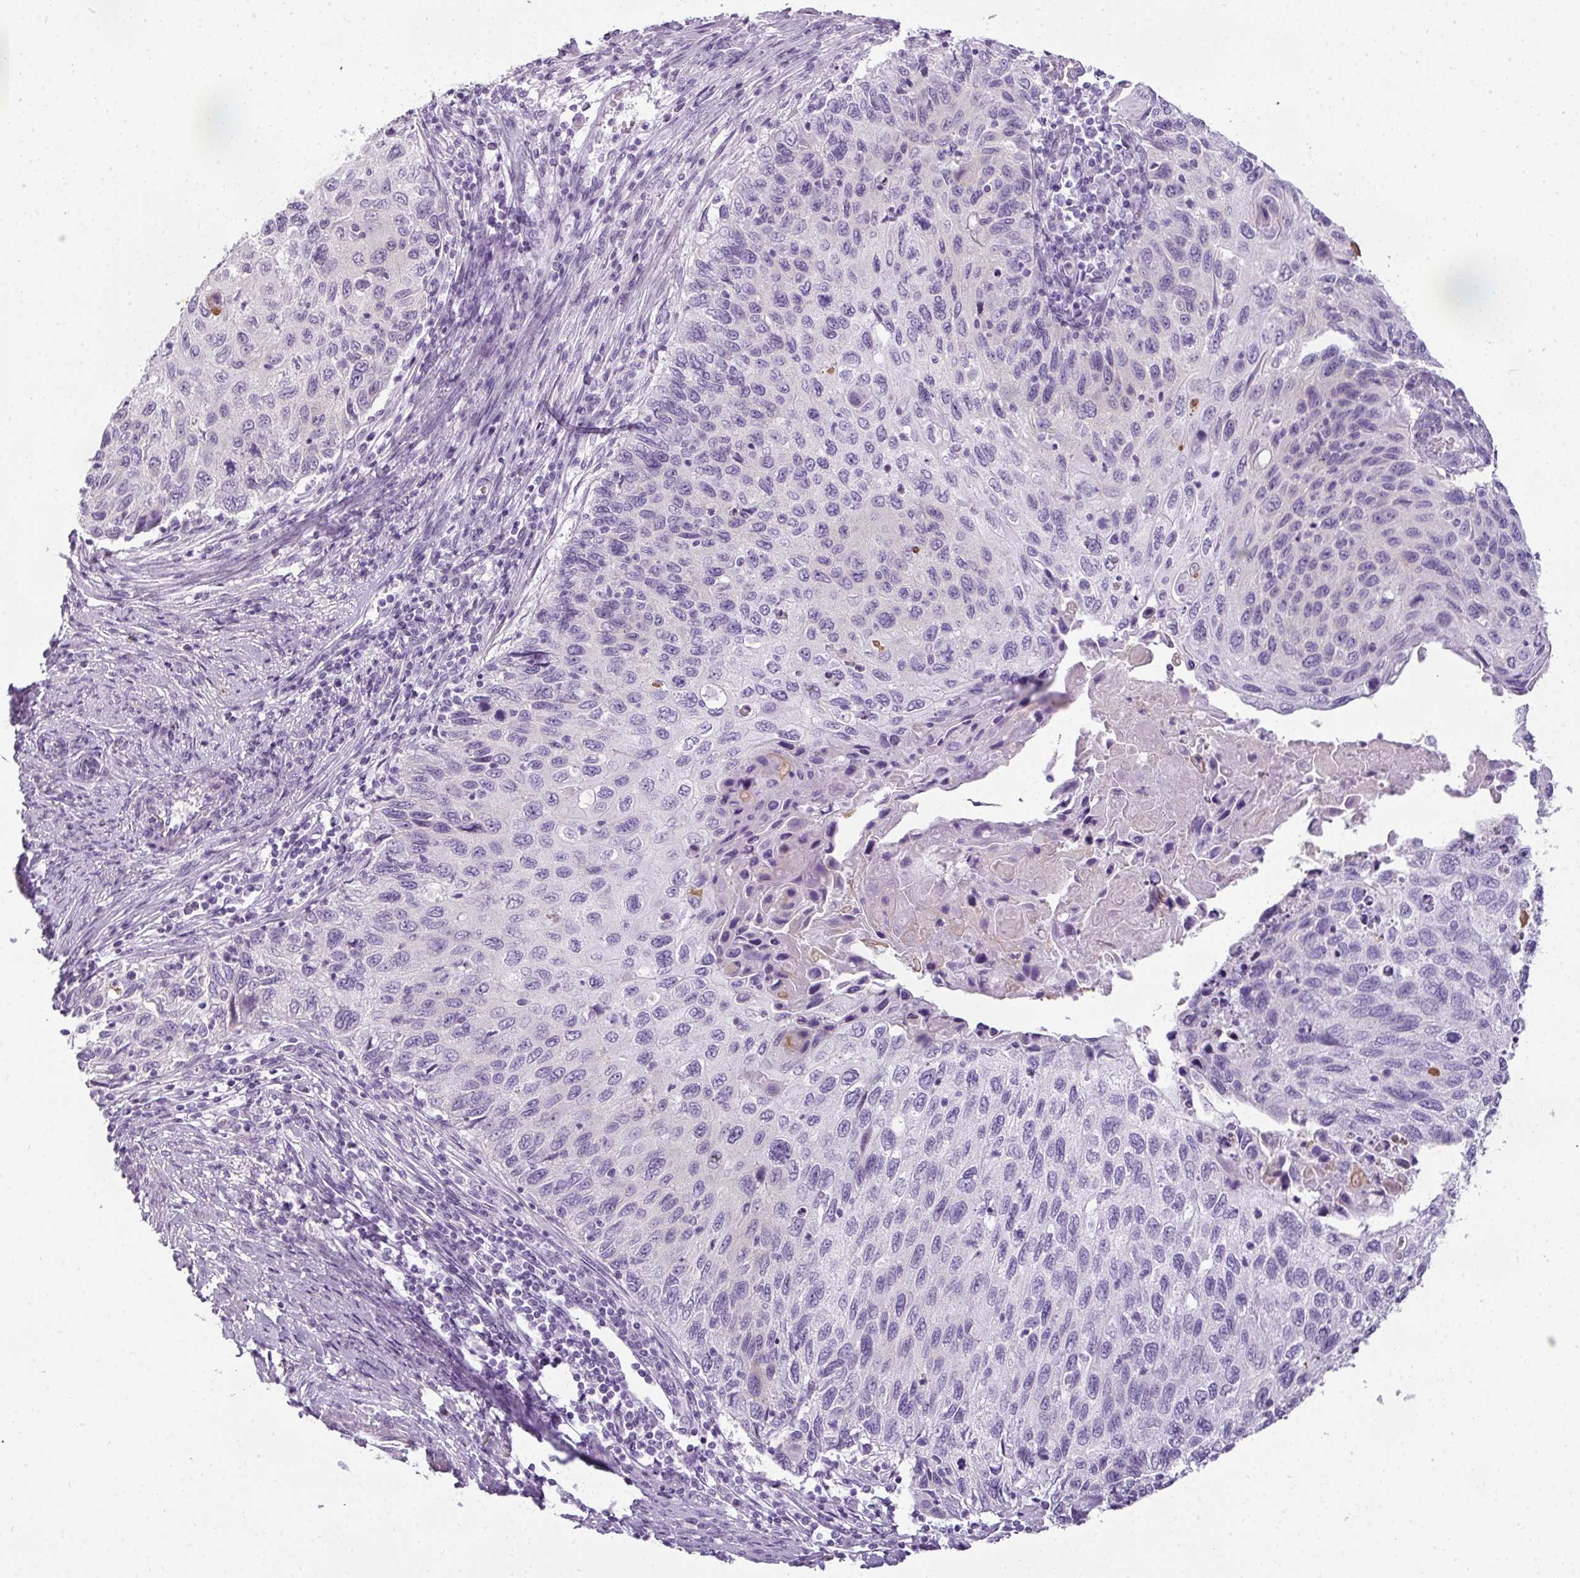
{"staining": {"intensity": "negative", "quantity": "none", "location": "none"}, "tissue": "cervical cancer", "cell_type": "Tumor cells", "image_type": "cancer", "snomed": [{"axis": "morphology", "description": "Squamous cell carcinoma, NOS"}, {"axis": "topography", "description": "Cervix"}], "caption": "Tumor cells are negative for protein expression in human cervical squamous cell carcinoma.", "gene": "RBMY1F", "patient": {"sex": "female", "age": 70}}